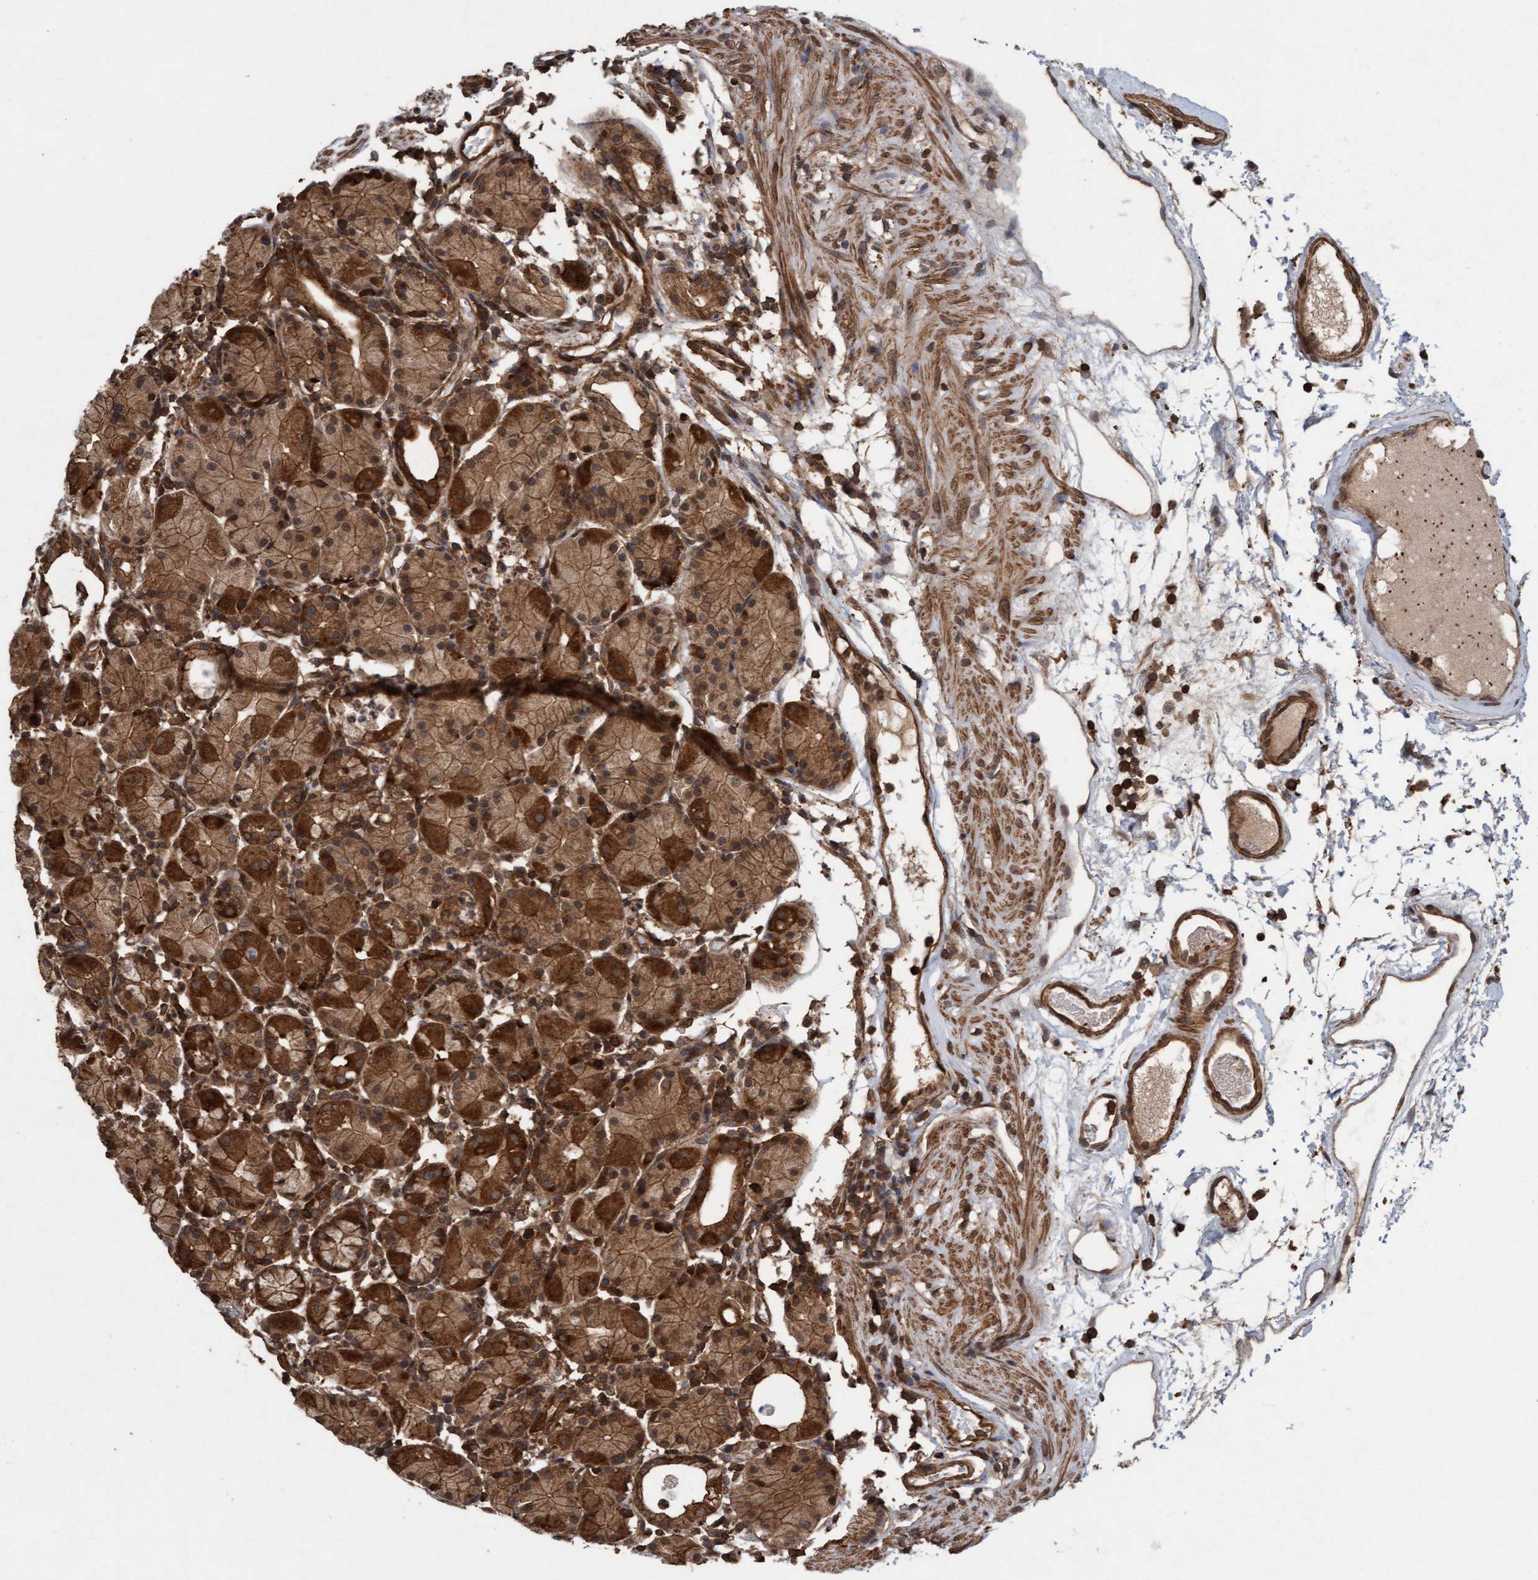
{"staining": {"intensity": "strong", "quantity": ">75%", "location": "cytoplasmic/membranous"}, "tissue": "stomach", "cell_type": "Glandular cells", "image_type": "normal", "snomed": [{"axis": "morphology", "description": "Normal tissue, NOS"}, {"axis": "topography", "description": "Stomach"}, {"axis": "topography", "description": "Stomach, lower"}], "caption": "Protein expression analysis of benign stomach displays strong cytoplasmic/membranous staining in about >75% of glandular cells.", "gene": "FXR2", "patient": {"sex": "female", "age": 75}}